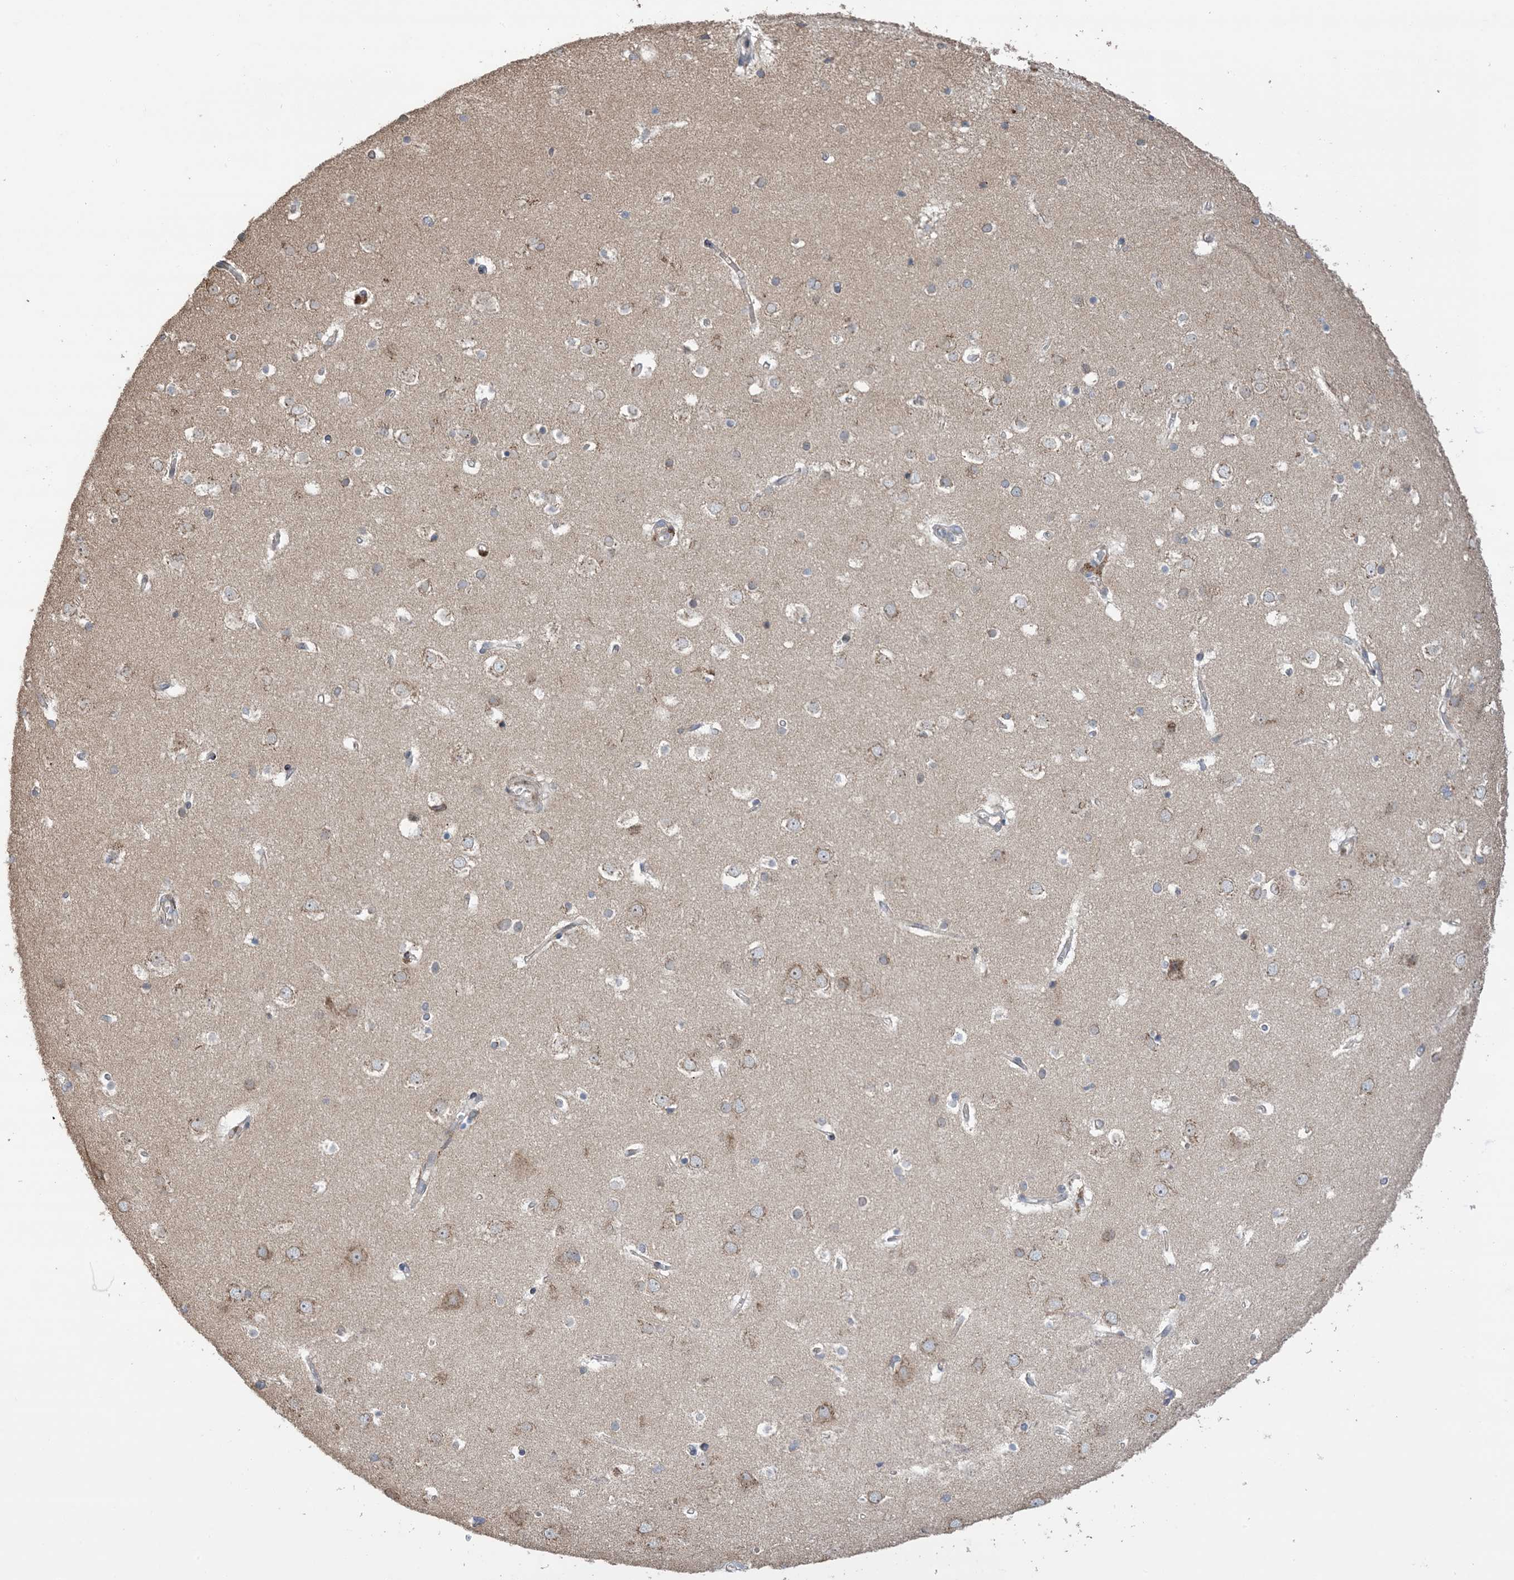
{"staining": {"intensity": "negative", "quantity": "none", "location": "none"}, "tissue": "cerebral cortex", "cell_type": "Endothelial cells", "image_type": "normal", "snomed": [{"axis": "morphology", "description": "Normal tissue, NOS"}, {"axis": "topography", "description": "Cerebral cortex"}], "caption": "DAB immunohistochemical staining of unremarkable human cerebral cortex reveals no significant staining in endothelial cells.", "gene": "CLEC16A", "patient": {"sex": "male", "age": 54}}